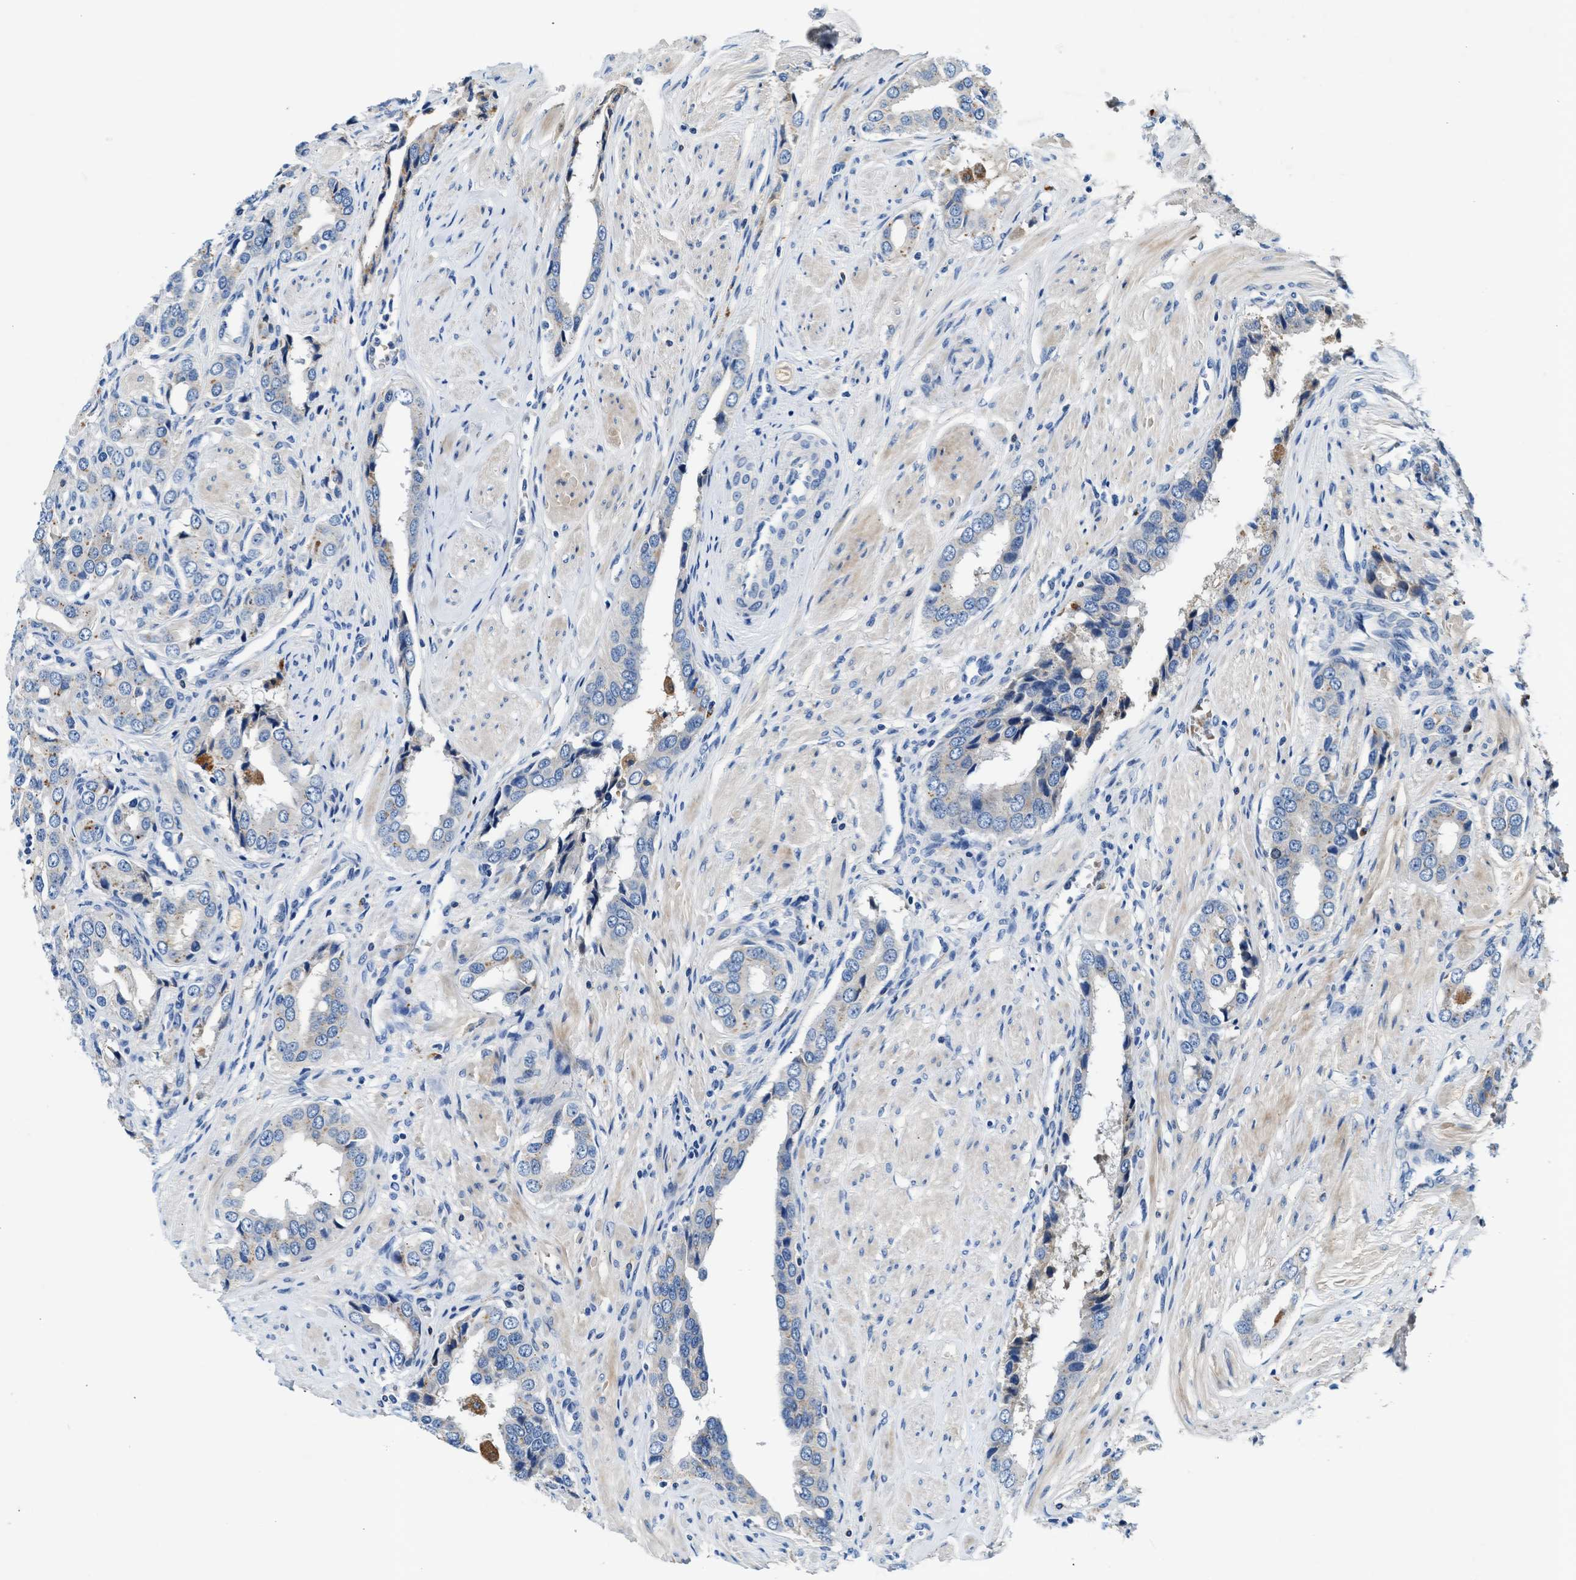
{"staining": {"intensity": "negative", "quantity": "none", "location": "none"}, "tissue": "prostate cancer", "cell_type": "Tumor cells", "image_type": "cancer", "snomed": [{"axis": "morphology", "description": "Adenocarcinoma, High grade"}, {"axis": "topography", "description": "Prostate"}], "caption": "High-grade adenocarcinoma (prostate) was stained to show a protein in brown. There is no significant positivity in tumor cells. (DAB immunohistochemistry (IHC), high magnification).", "gene": "RWDD2B", "patient": {"sex": "male", "age": 52}}